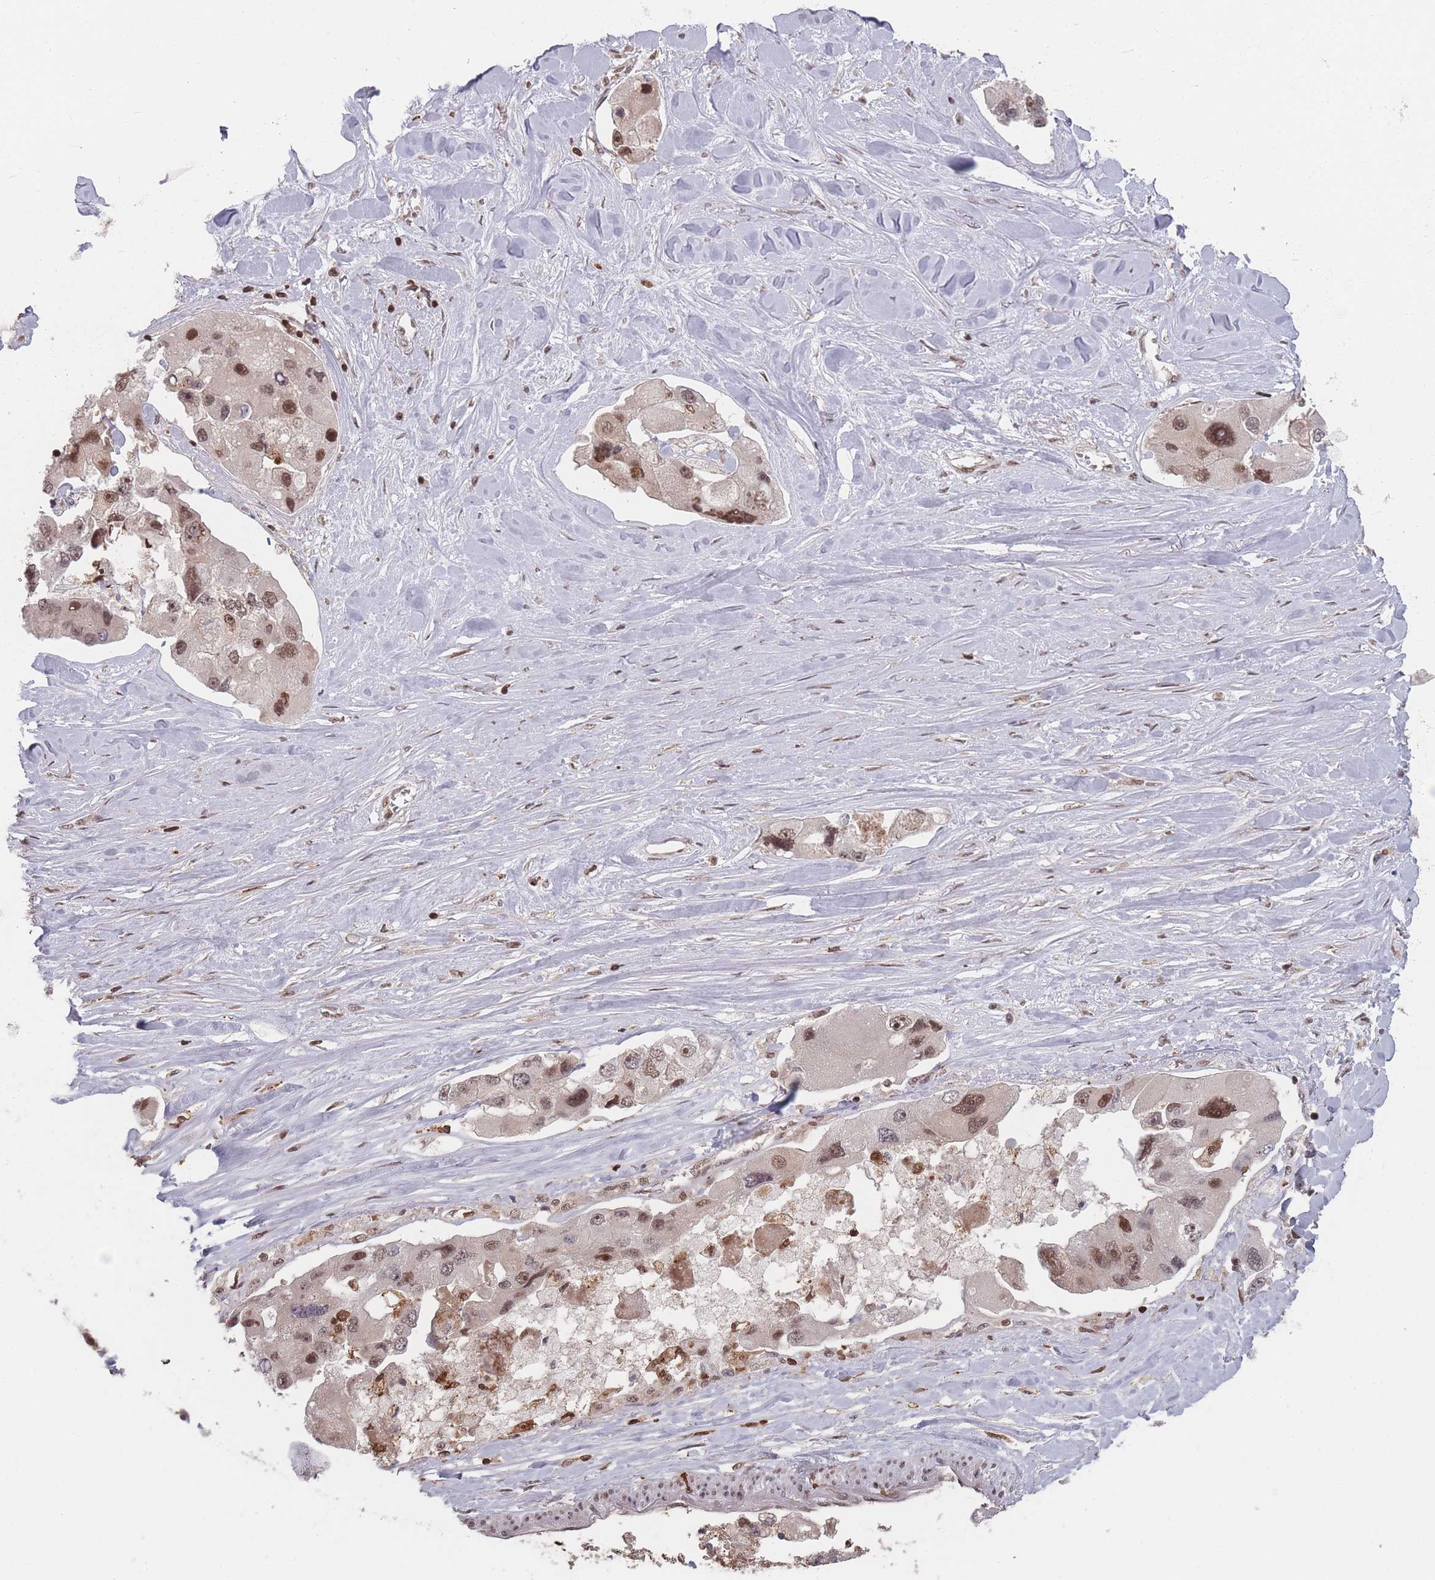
{"staining": {"intensity": "moderate", "quantity": ">75%", "location": "nuclear"}, "tissue": "lung cancer", "cell_type": "Tumor cells", "image_type": "cancer", "snomed": [{"axis": "morphology", "description": "Adenocarcinoma, NOS"}, {"axis": "topography", "description": "Lung"}], "caption": "Human lung adenocarcinoma stained with a protein marker shows moderate staining in tumor cells.", "gene": "WDR55", "patient": {"sex": "female", "age": 54}}